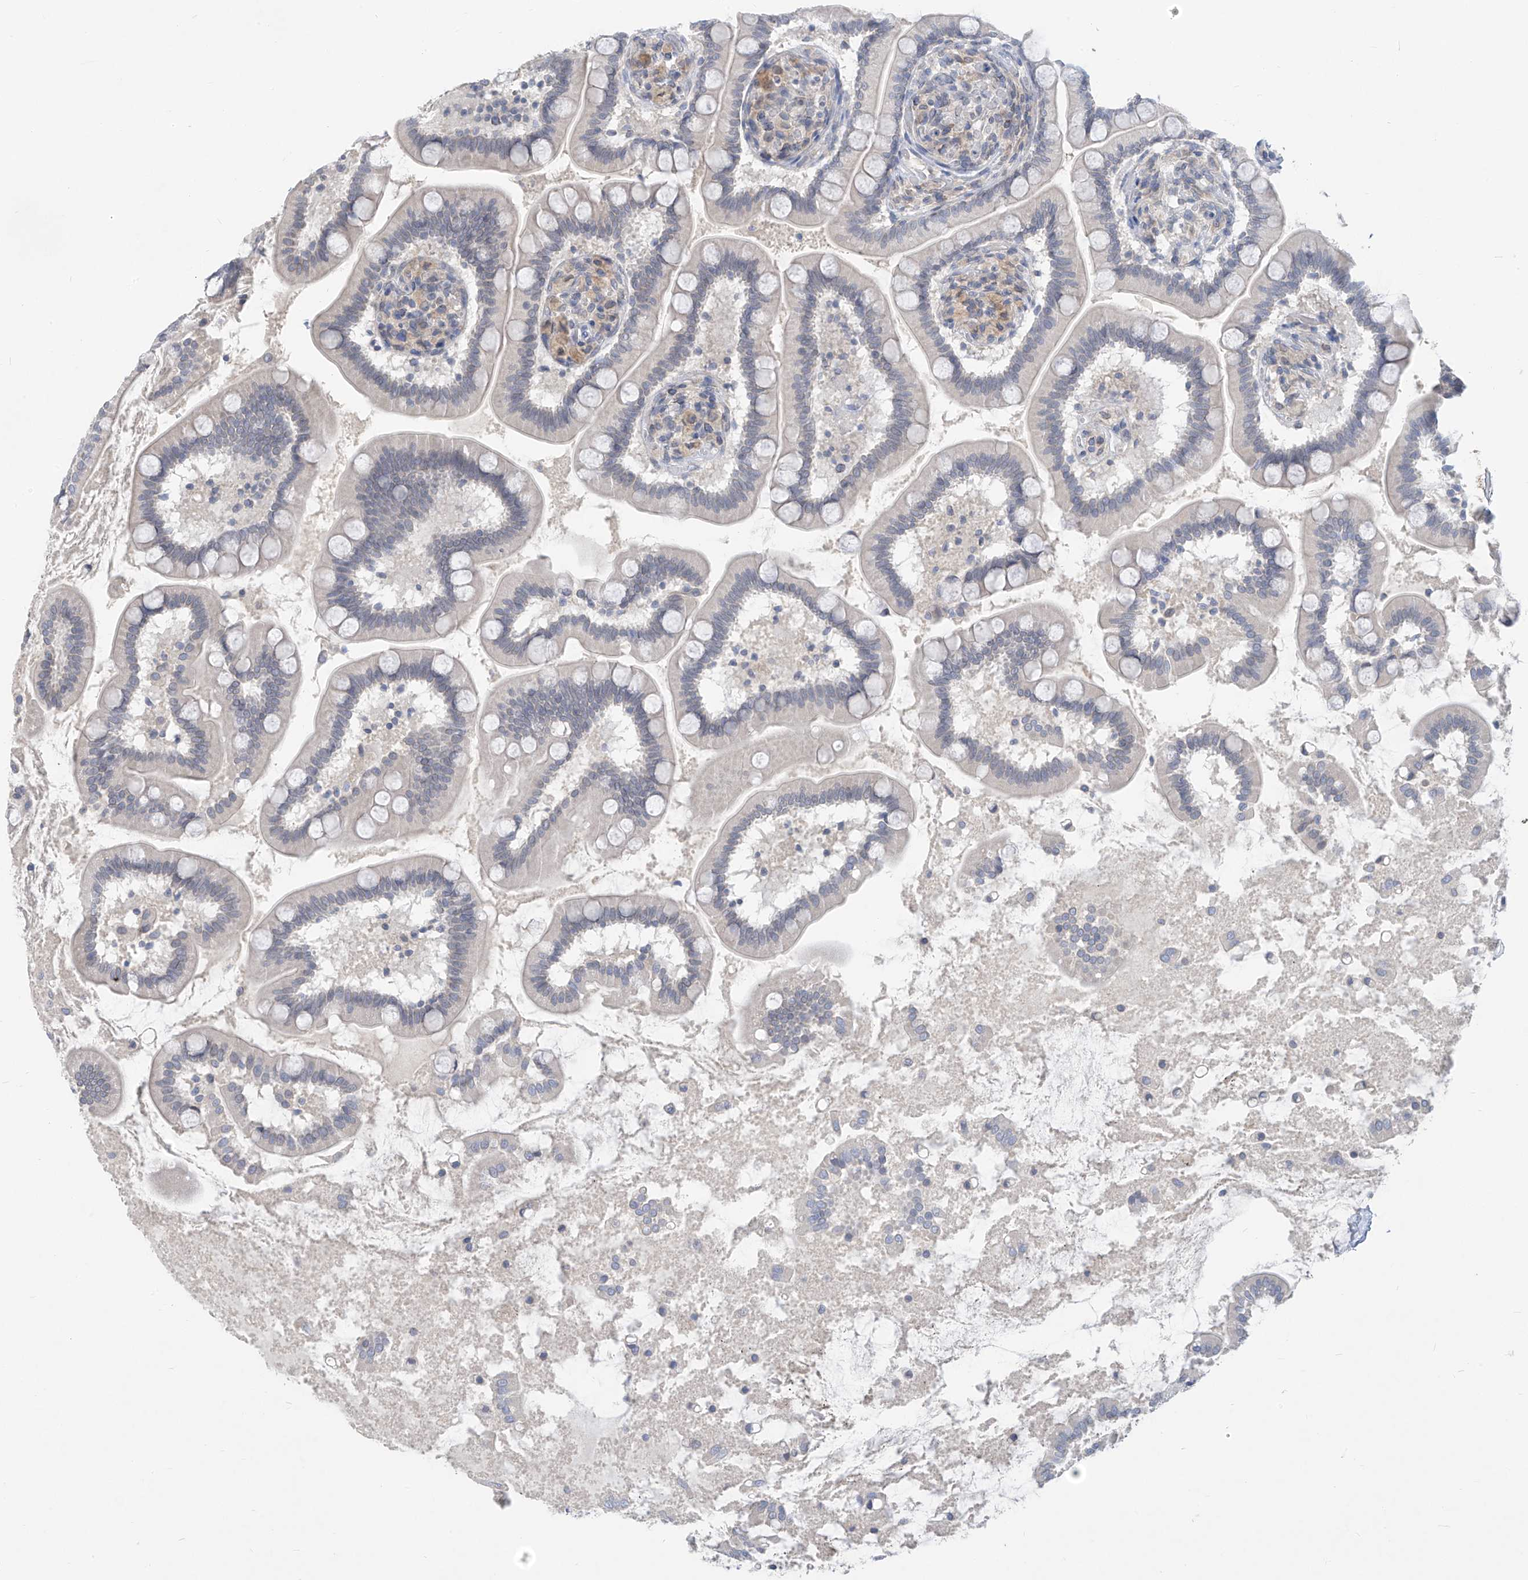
{"staining": {"intensity": "negative", "quantity": "none", "location": "none"}, "tissue": "small intestine", "cell_type": "Glandular cells", "image_type": "normal", "snomed": [{"axis": "morphology", "description": "Normal tissue, NOS"}, {"axis": "topography", "description": "Small intestine"}], "caption": "There is no significant positivity in glandular cells of small intestine. (DAB (3,3'-diaminobenzidine) IHC with hematoxylin counter stain).", "gene": "KRTAP25", "patient": {"sex": "female", "age": 64}}